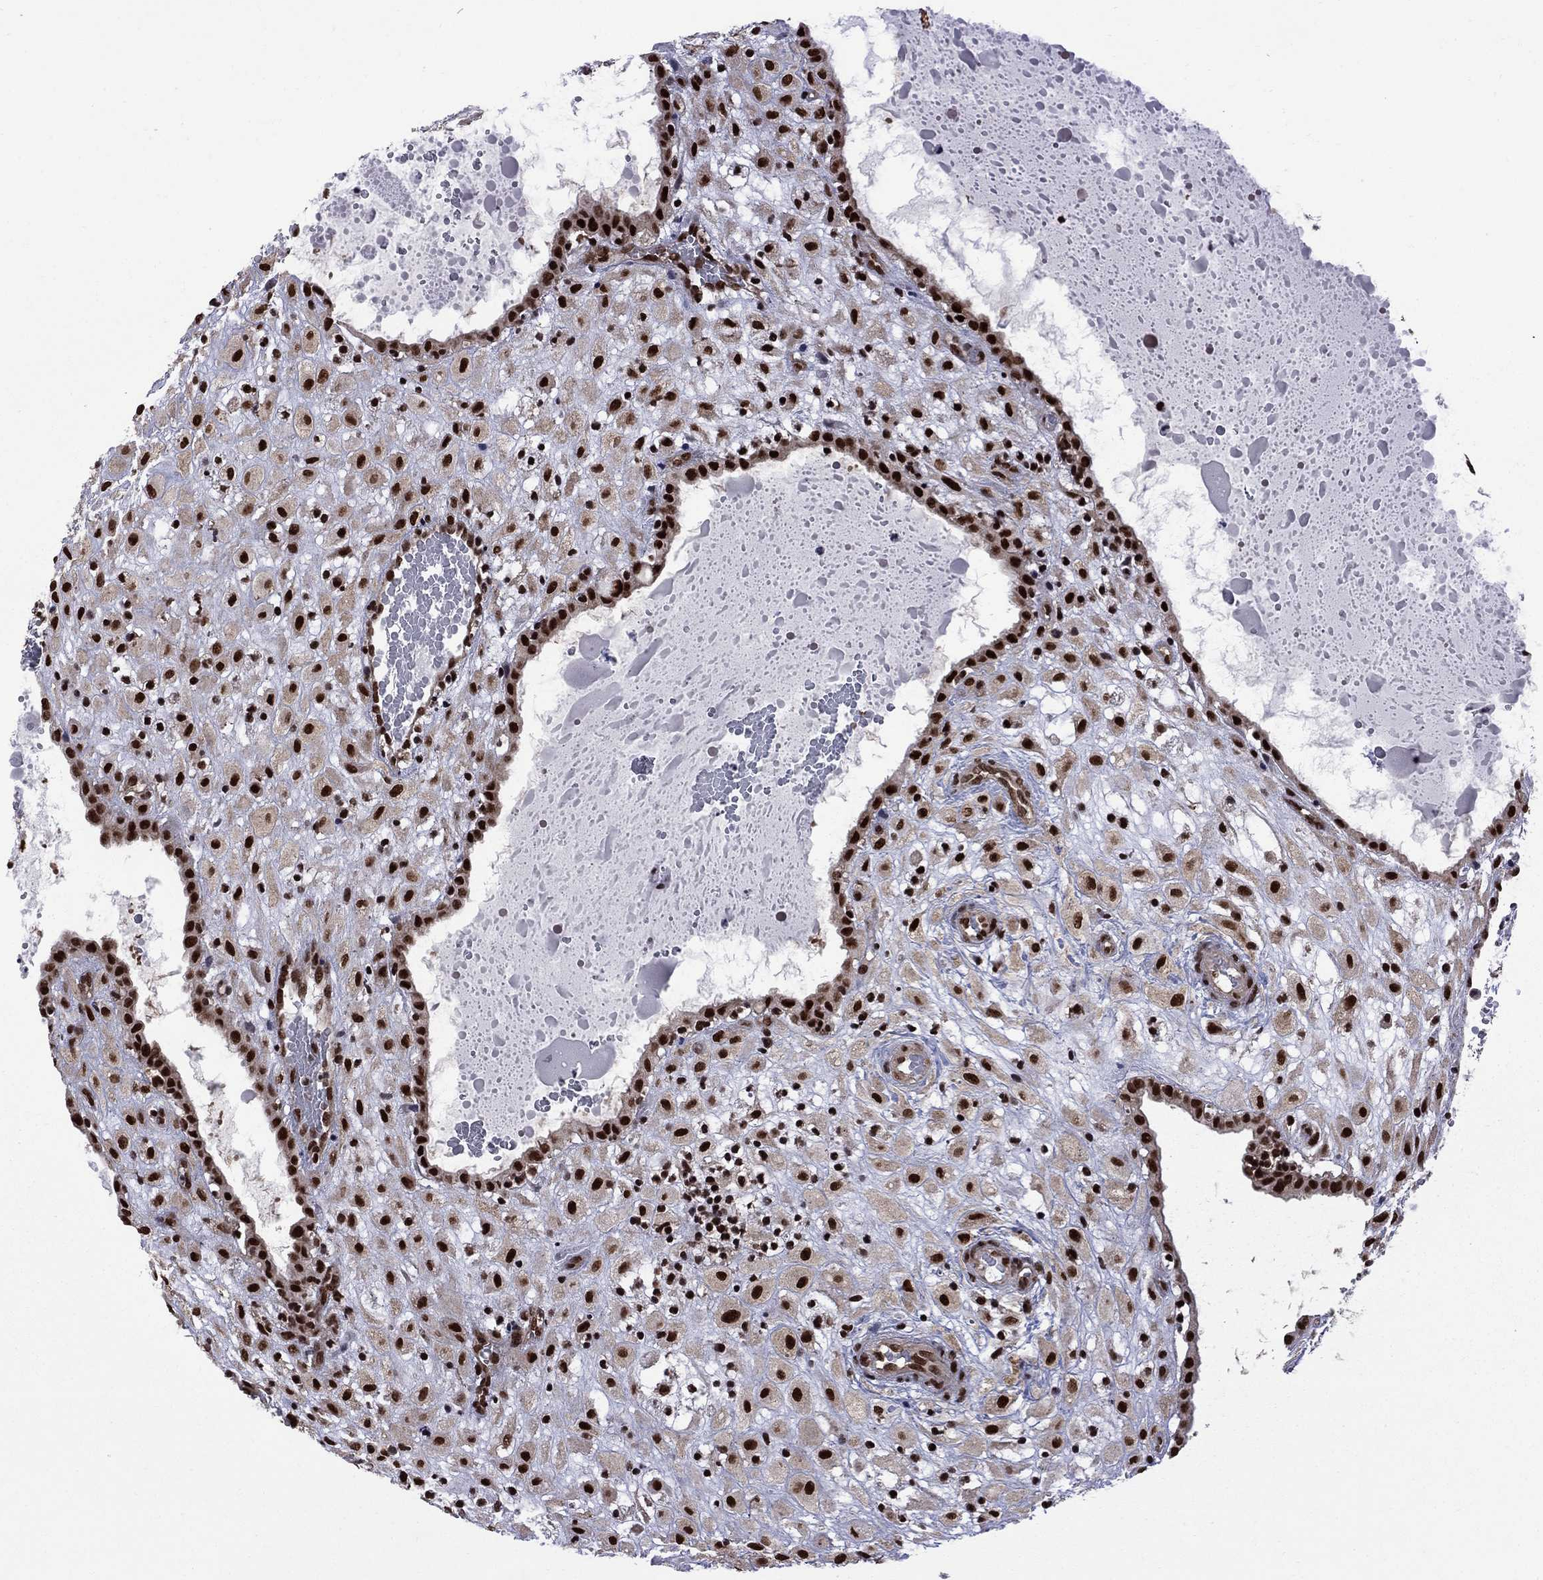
{"staining": {"intensity": "strong", "quantity": ">75%", "location": "nuclear"}, "tissue": "placenta", "cell_type": "Decidual cells", "image_type": "normal", "snomed": [{"axis": "morphology", "description": "Normal tissue, NOS"}, {"axis": "topography", "description": "Placenta"}], "caption": "A brown stain shows strong nuclear expression of a protein in decidual cells of unremarkable human placenta.", "gene": "MED25", "patient": {"sex": "female", "age": 24}}